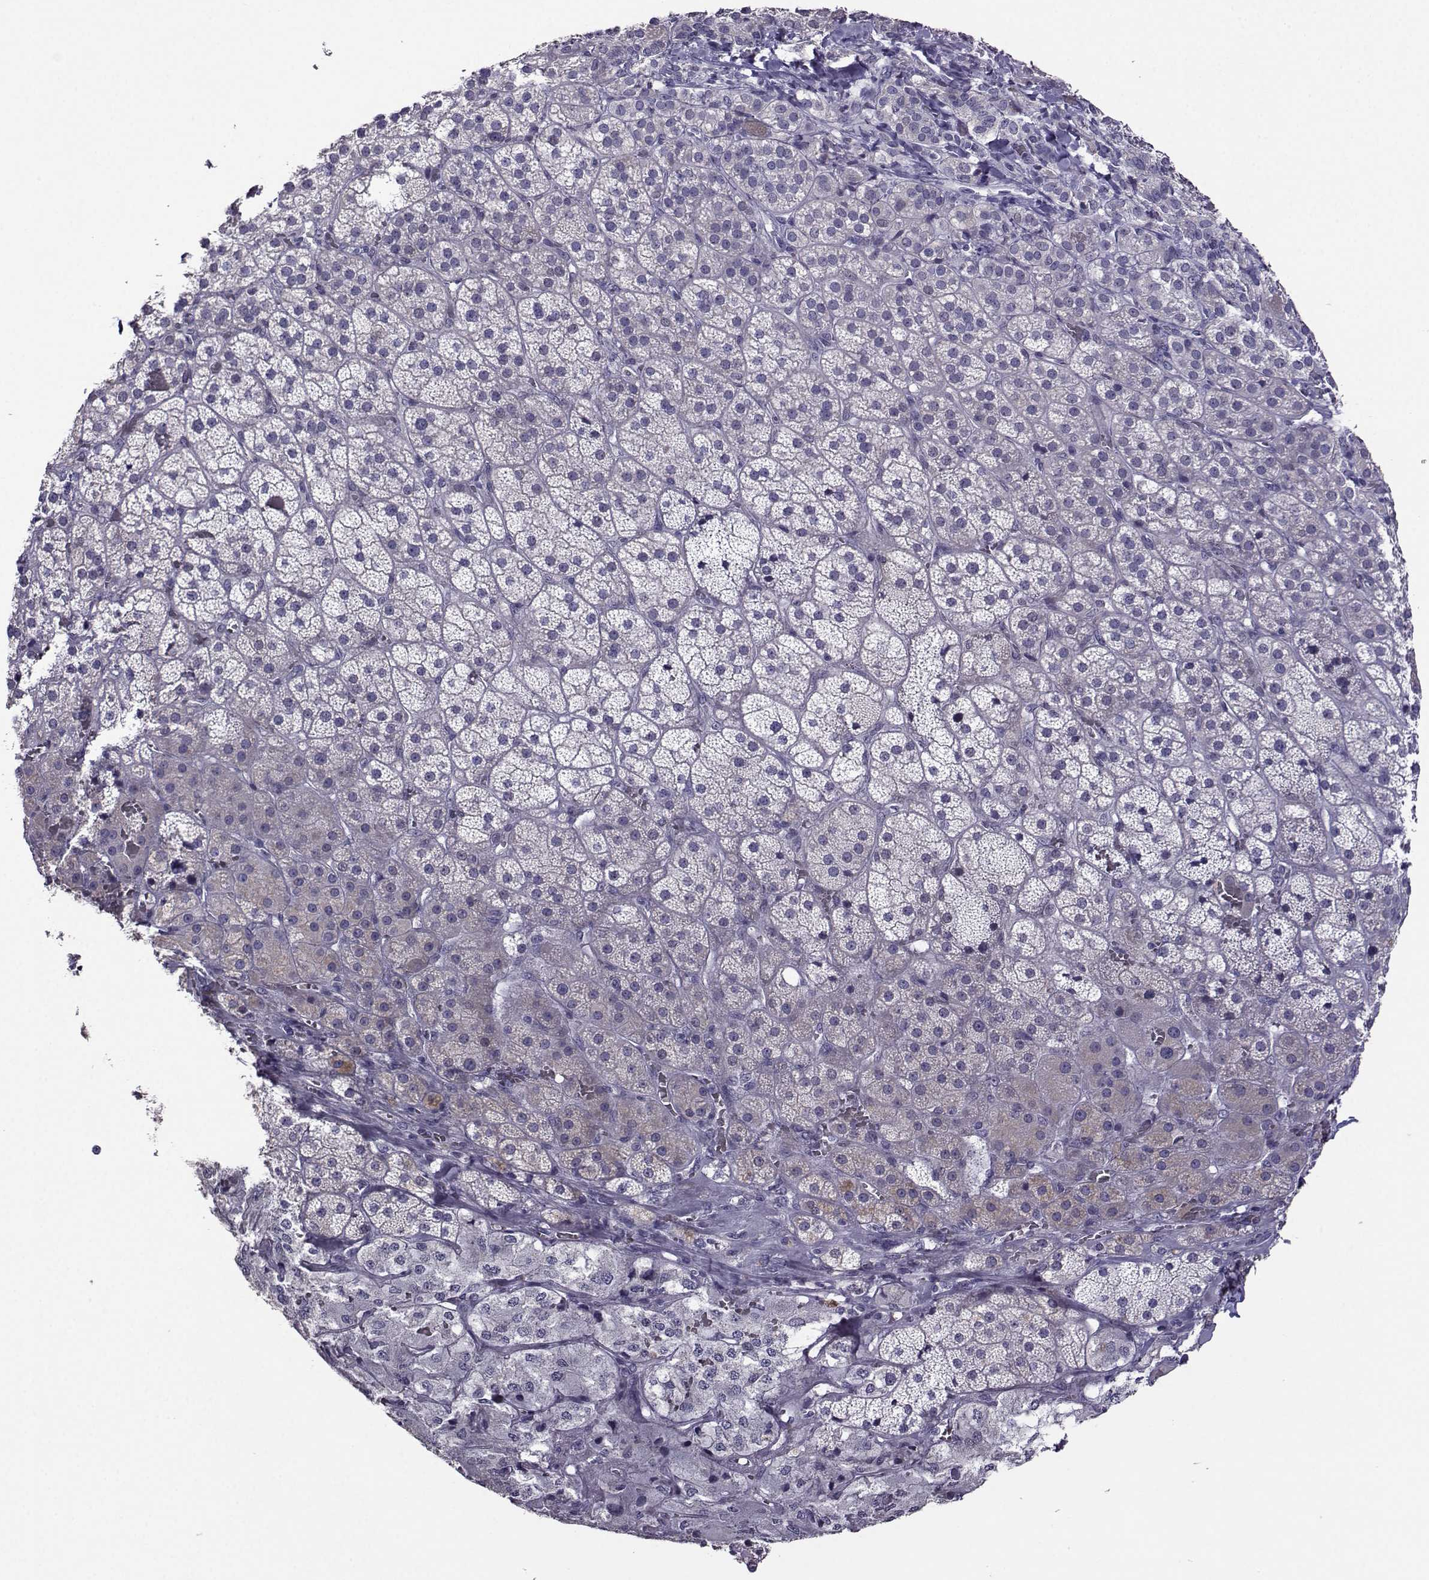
{"staining": {"intensity": "weak", "quantity": "<25%", "location": "cytoplasmic/membranous"}, "tissue": "adrenal gland", "cell_type": "Glandular cells", "image_type": "normal", "snomed": [{"axis": "morphology", "description": "Normal tissue, NOS"}, {"axis": "topography", "description": "Adrenal gland"}], "caption": "A micrograph of adrenal gland stained for a protein displays no brown staining in glandular cells.", "gene": "CRYBB1", "patient": {"sex": "male", "age": 57}}